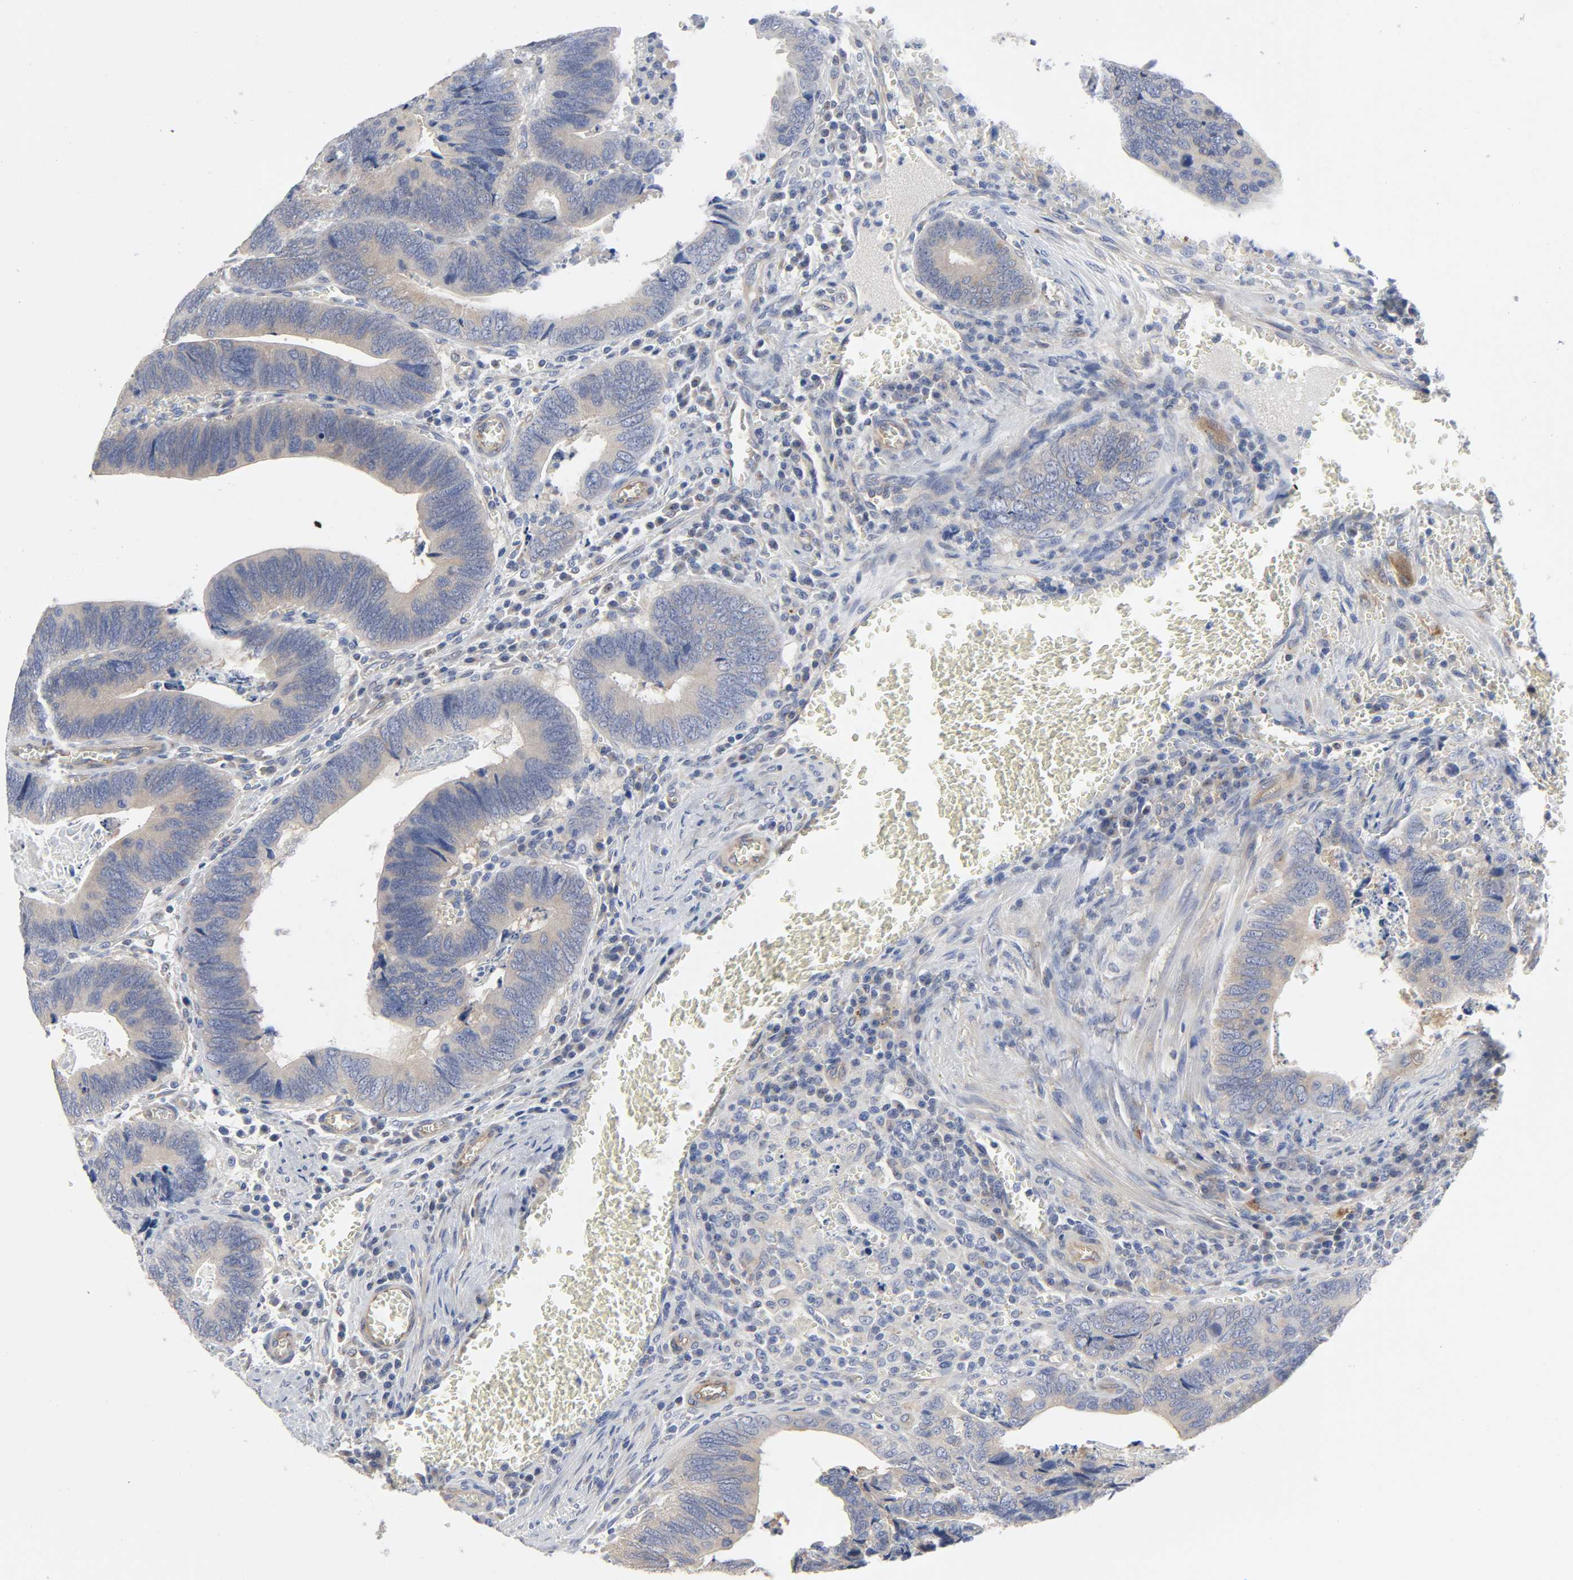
{"staining": {"intensity": "moderate", "quantity": ">75%", "location": "cytoplasmic/membranous"}, "tissue": "colorectal cancer", "cell_type": "Tumor cells", "image_type": "cancer", "snomed": [{"axis": "morphology", "description": "Adenocarcinoma, NOS"}, {"axis": "topography", "description": "Colon"}], "caption": "Brown immunohistochemical staining in adenocarcinoma (colorectal) demonstrates moderate cytoplasmic/membranous staining in approximately >75% of tumor cells.", "gene": "DYNLT3", "patient": {"sex": "male", "age": 72}}